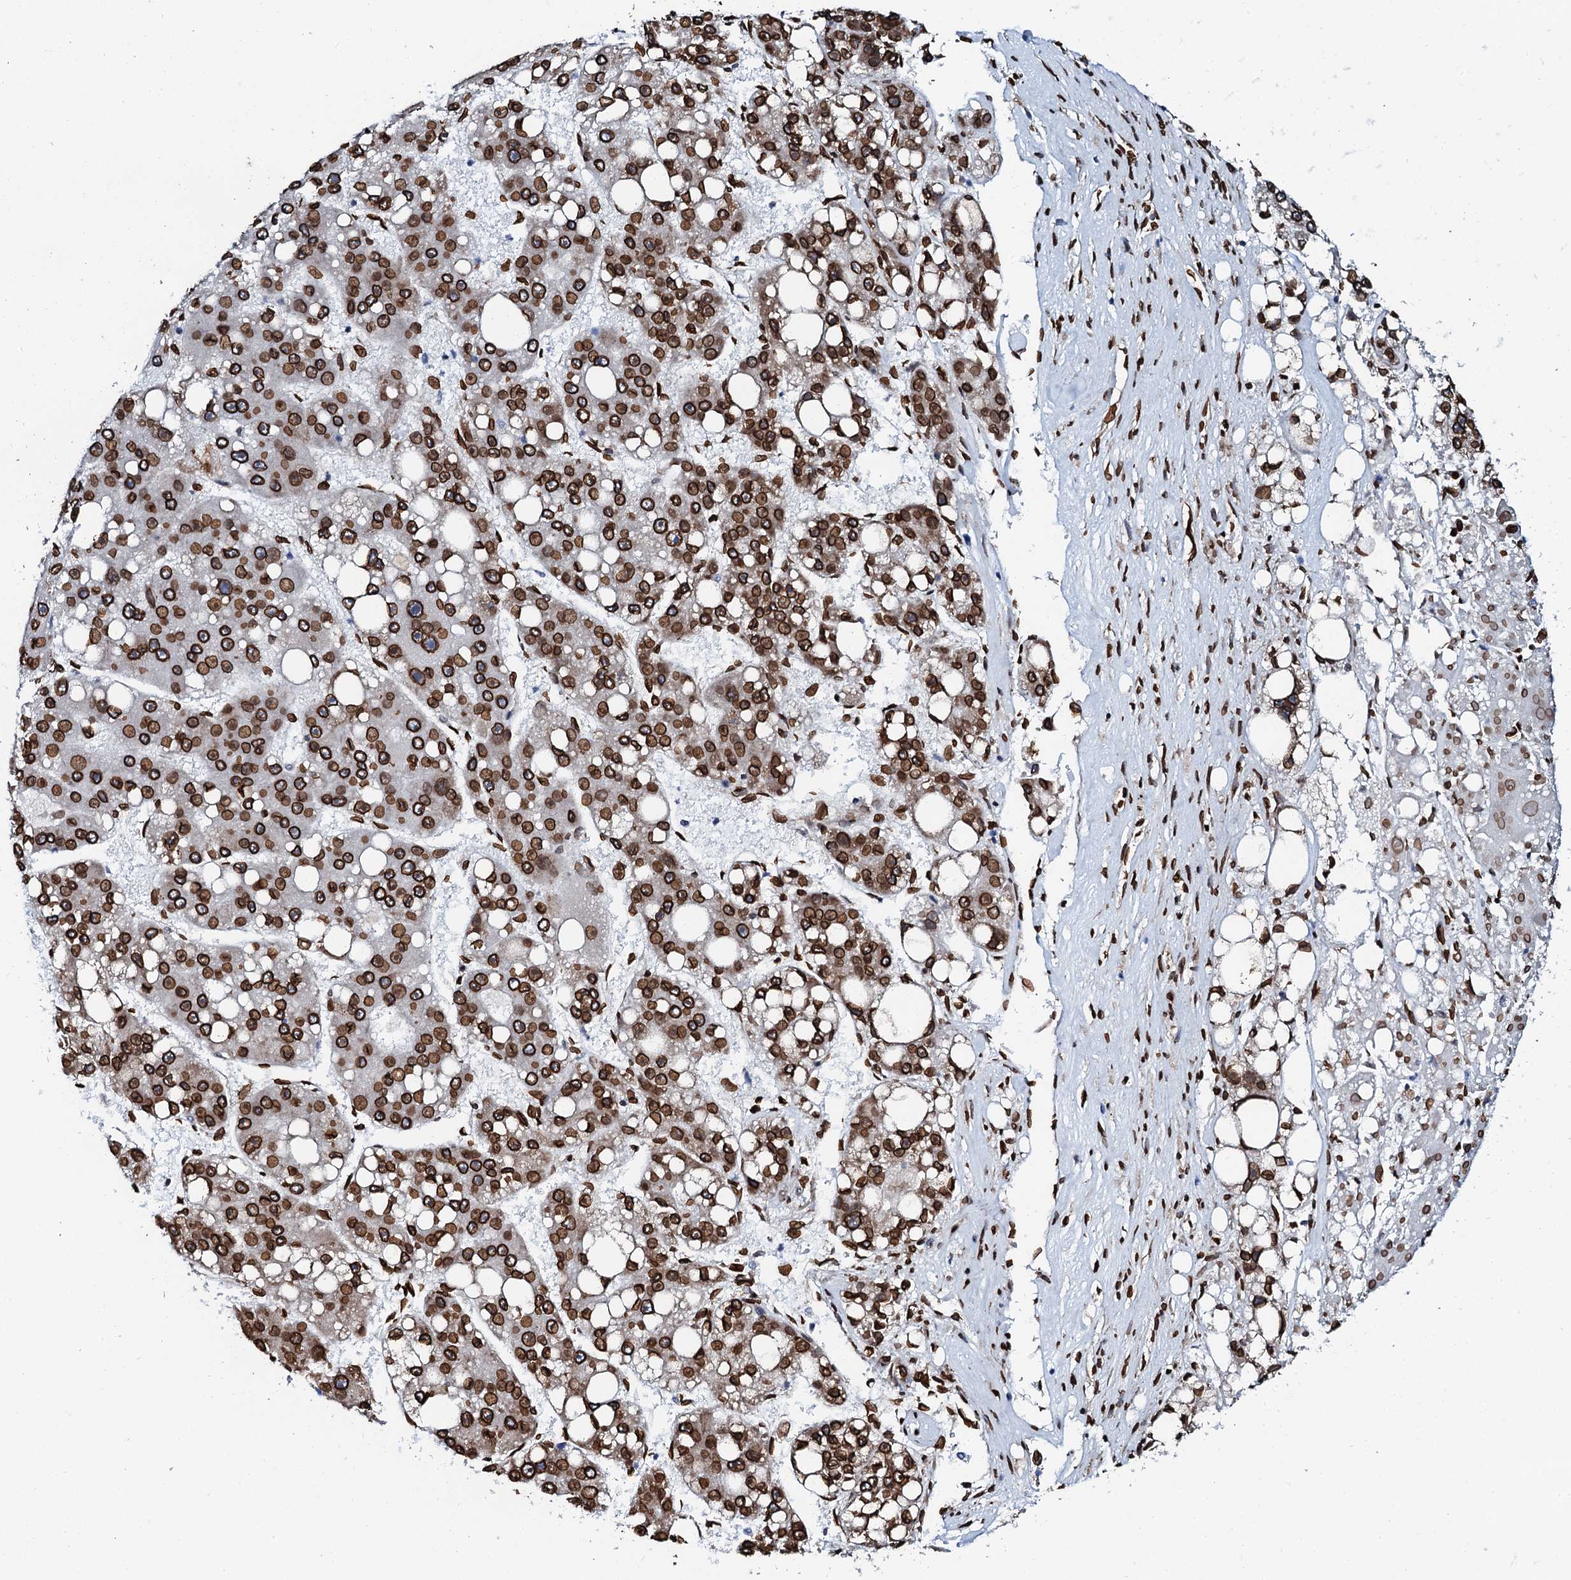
{"staining": {"intensity": "strong", "quantity": ">75%", "location": "cytoplasmic/membranous,nuclear"}, "tissue": "liver cancer", "cell_type": "Tumor cells", "image_type": "cancer", "snomed": [{"axis": "morphology", "description": "Carcinoma, Hepatocellular, NOS"}, {"axis": "topography", "description": "Liver"}], "caption": "Strong cytoplasmic/membranous and nuclear staining is seen in about >75% of tumor cells in liver cancer (hepatocellular carcinoma).", "gene": "KATNAL2", "patient": {"sex": "female", "age": 61}}